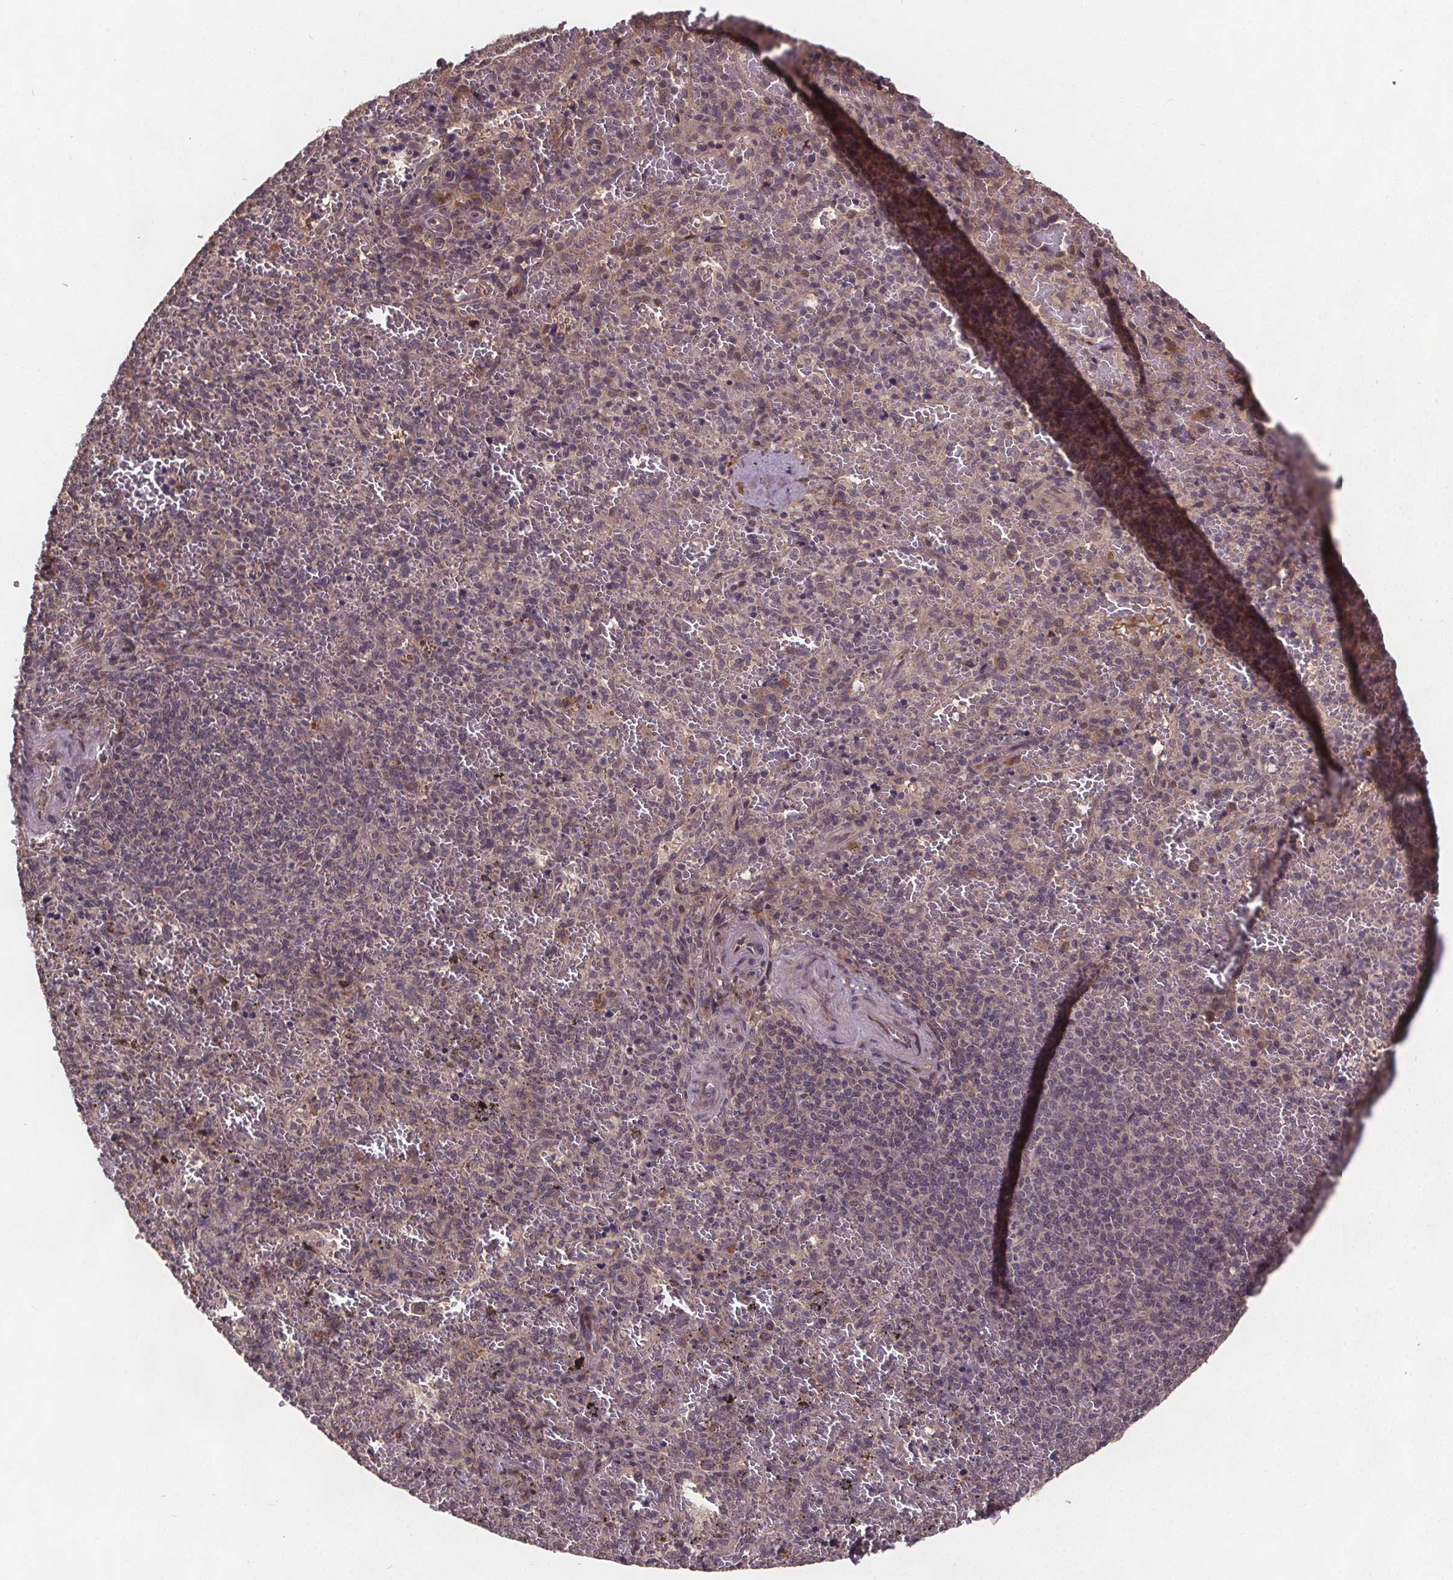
{"staining": {"intensity": "negative", "quantity": "none", "location": "none"}, "tissue": "spleen", "cell_type": "Cells in red pulp", "image_type": "normal", "snomed": [{"axis": "morphology", "description": "Normal tissue, NOS"}, {"axis": "topography", "description": "Spleen"}], "caption": "Immunohistochemistry (IHC) image of unremarkable spleen: human spleen stained with DAB (3,3'-diaminobenzidine) exhibits no significant protein positivity in cells in red pulp.", "gene": "USP9X", "patient": {"sex": "female", "age": 50}}